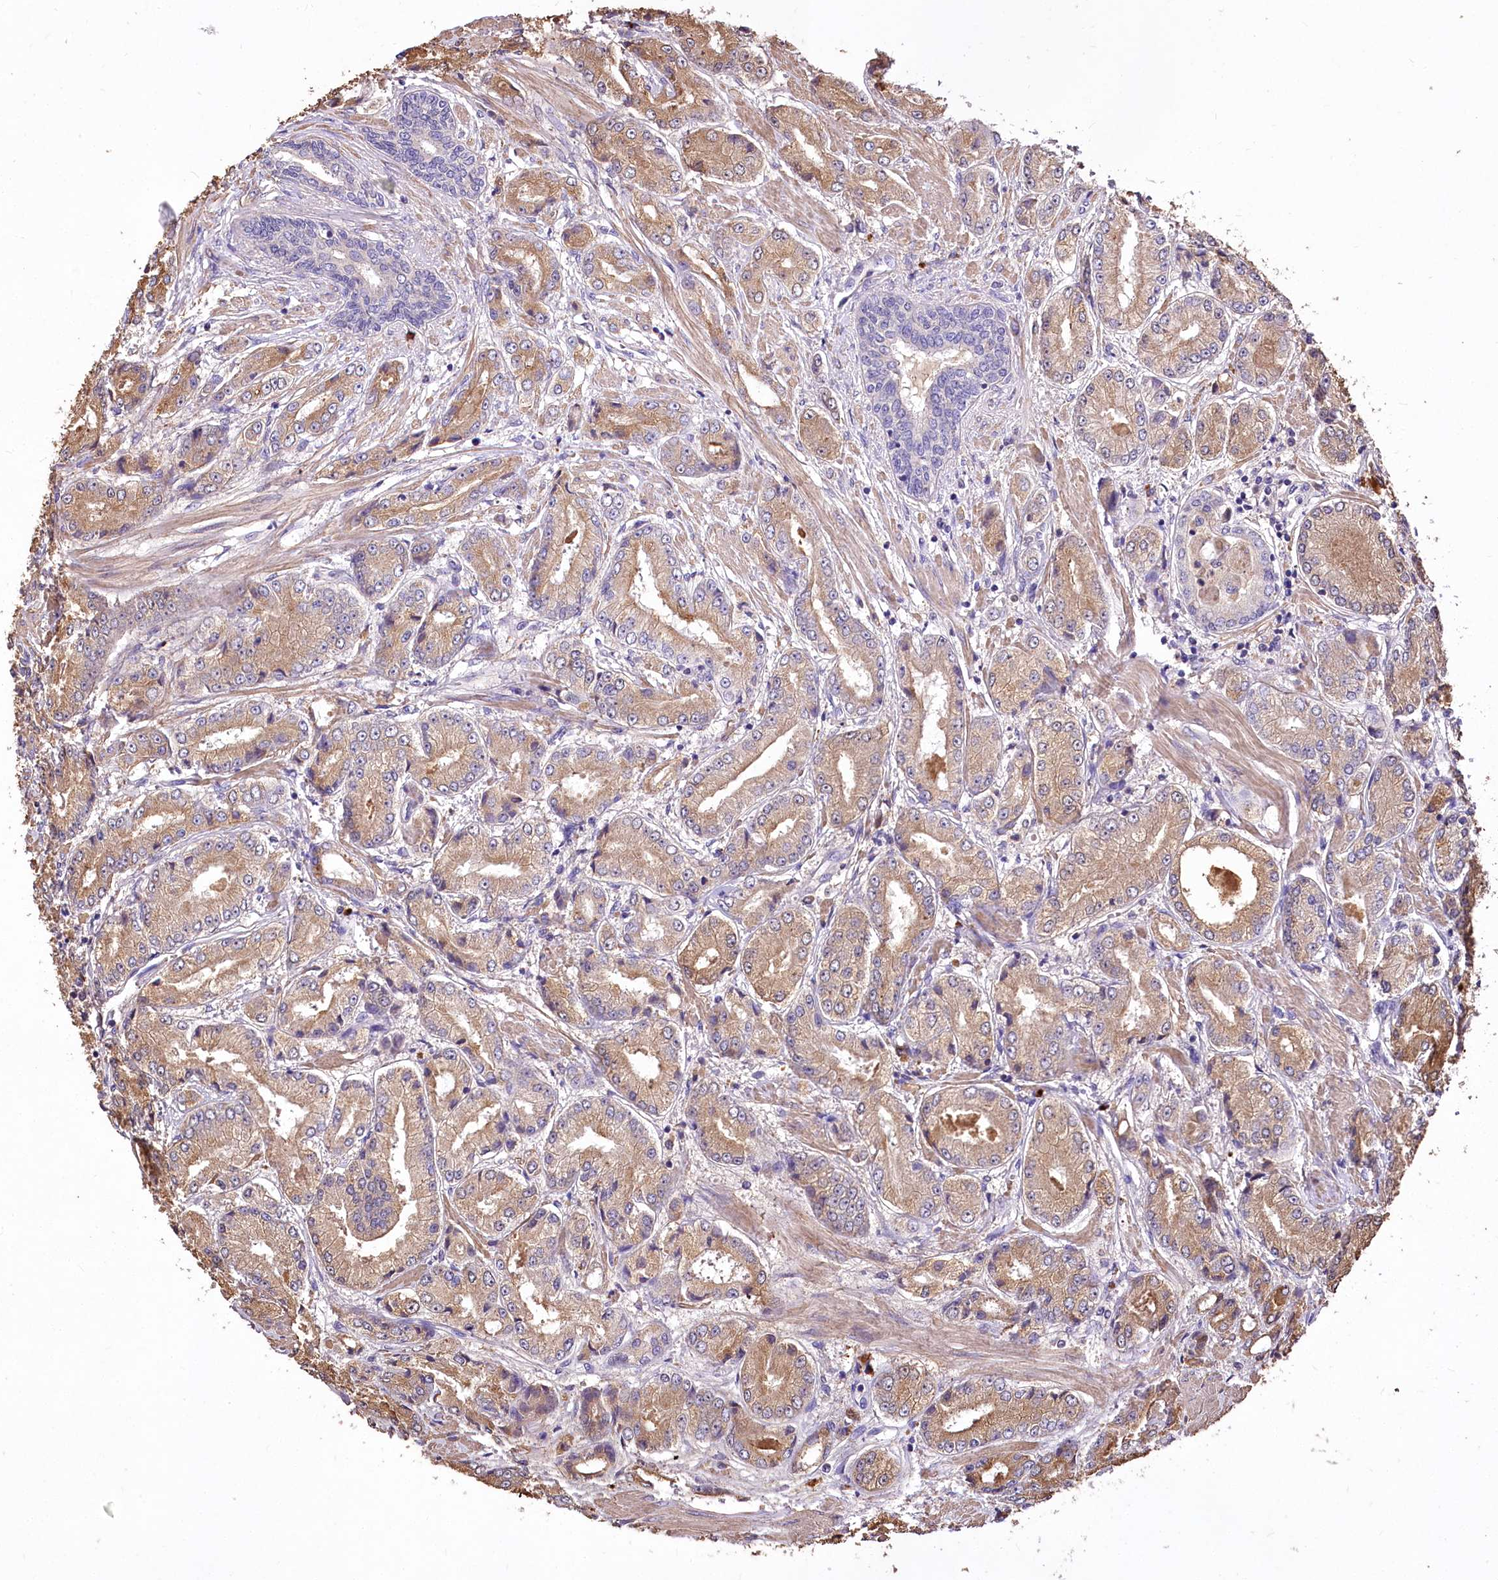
{"staining": {"intensity": "weak", "quantity": ">75%", "location": "cytoplasmic/membranous"}, "tissue": "prostate cancer", "cell_type": "Tumor cells", "image_type": "cancer", "snomed": [{"axis": "morphology", "description": "Adenocarcinoma, High grade"}, {"axis": "topography", "description": "Prostate"}], "caption": "Immunohistochemical staining of human adenocarcinoma (high-grade) (prostate) displays low levels of weak cytoplasmic/membranous positivity in about >75% of tumor cells. (IHC, brightfield microscopy, high magnification).", "gene": "PCYOX1L", "patient": {"sex": "male", "age": 59}}